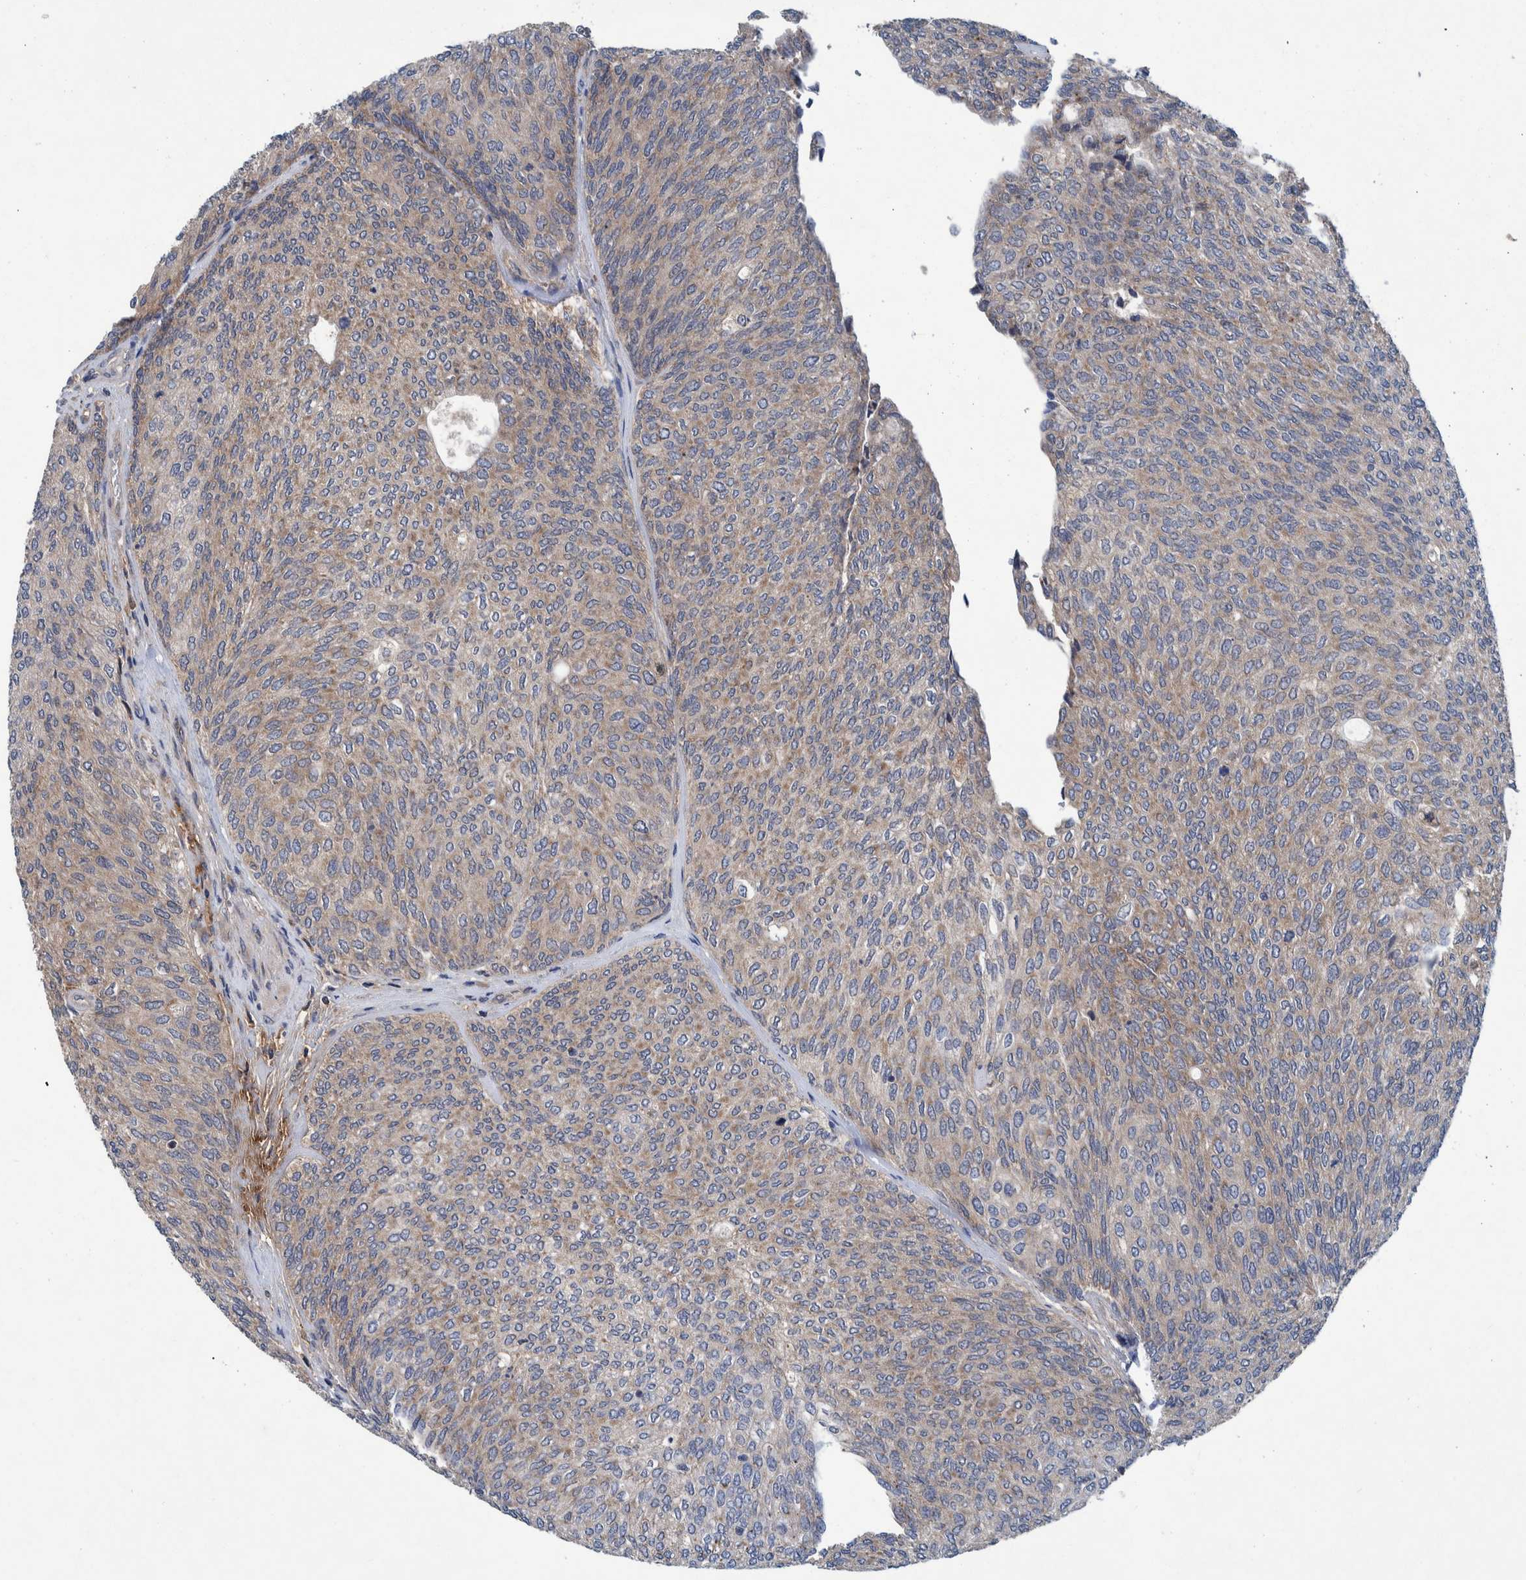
{"staining": {"intensity": "moderate", "quantity": ">75%", "location": "cytoplasmic/membranous"}, "tissue": "urothelial cancer", "cell_type": "Tumor cells", "image_type": "cancer", "snomed": [{"axis": "morphology", "description": "Urothelial carcinoma, Low grade"}, {"axis": "topography", "description": "Urinary bladder"}], "caption": "Low-grade urothelial carcinoma tissue demonstrates moderate cytoplasmic/membranous expression in approximately >75% of tumor cells, visualized by immunohistochemistry.", "gene": "ITIH3", "patient": {"sex": "female", "age": 79}}